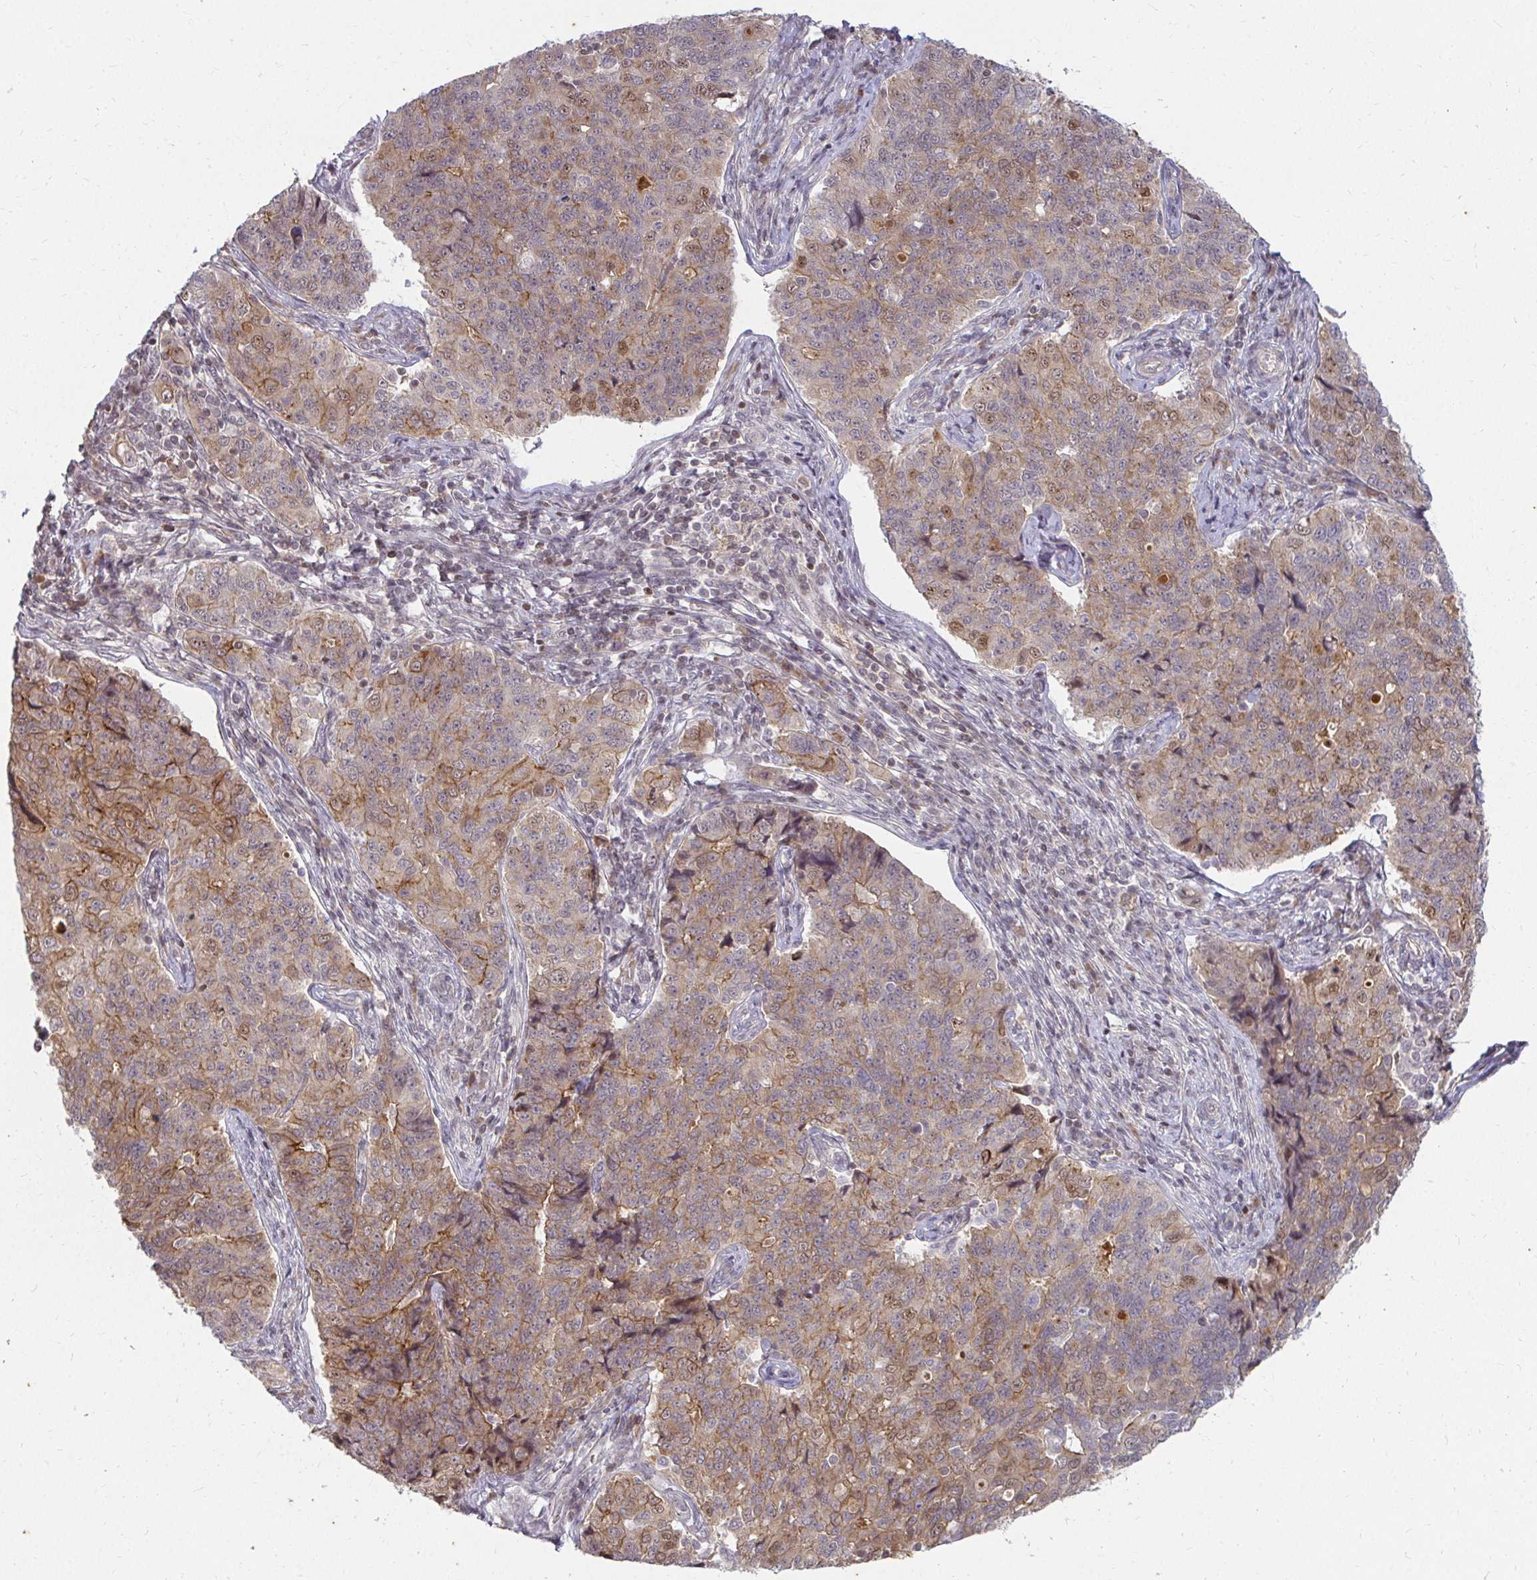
{"staining": {"intensity": "moderate", "quantity": "25%-75%", "location": "cytoplasmic/membranous"}, "tissue": "endometrial cancer", "cell_type": "Tumor cells", "image_type": "cancer", "snomed": [{"axis": "morphology", "description": "Adenocarcinoma, NOS"}, {"axis": "topography", "description": "Endometrium"}], "caption": "A brown stain labels moderate cytoplasmic/membranous staining of a protein in endometrial cancer tumor cells.", "gene": "ANK3", "patient": {"sex": "female", "age": 43}}